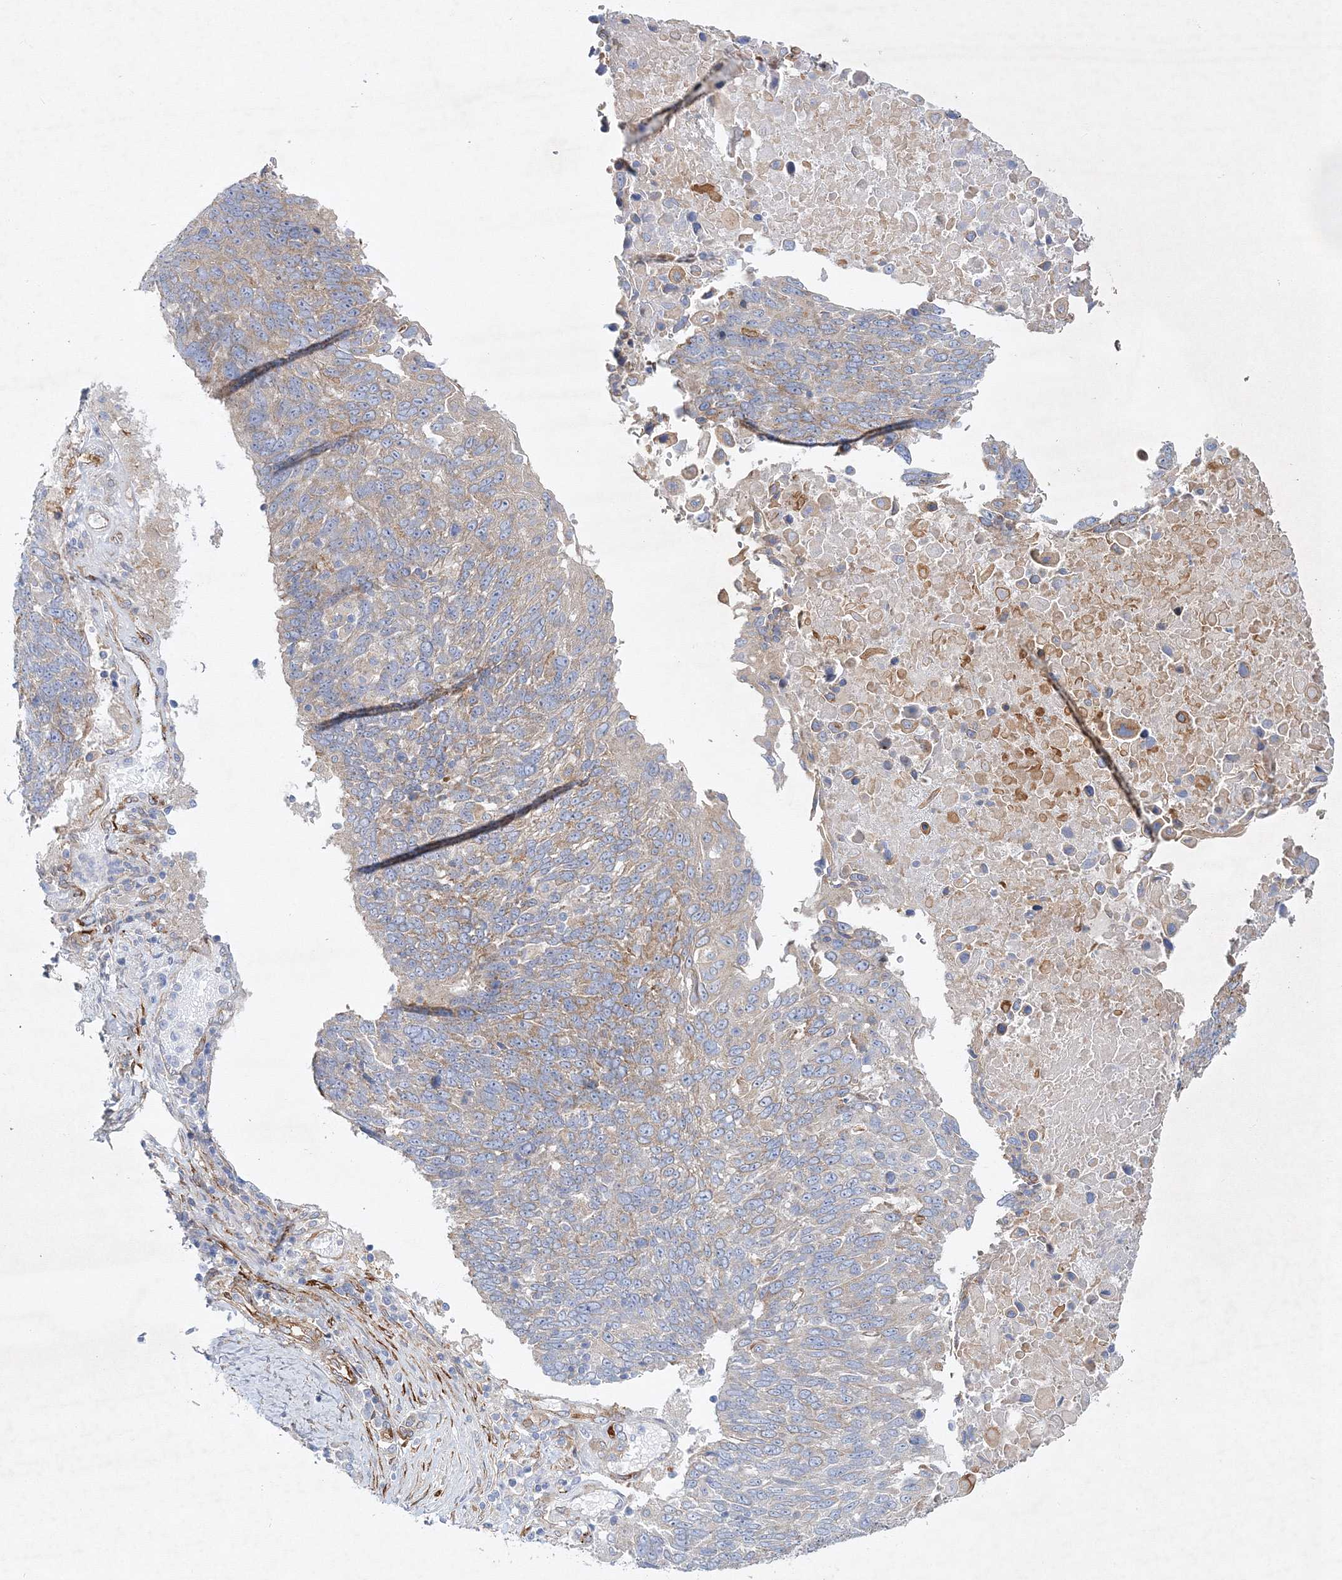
{"staining": {"intensity": "weak", "quantity": "<25%", "location": "cytoplasmic/membranous"}, "tissue": "lung cancer", "cell_type": "Tumor cells", "image_type": "cancer", "snomed": [{"axis": "morphology", "description": "Squamous cell carcinoma, NOS"}, {"axis": "topography", "description": "Lung"}], "caption": "An IHC micrograph of lung squamous cell carcinoma is shown. There is no staining in tumor cells of lung squamous cell carcinoma.", "gene": "ZFYVE16", "patient": {"sex": "male", "age": 66}}